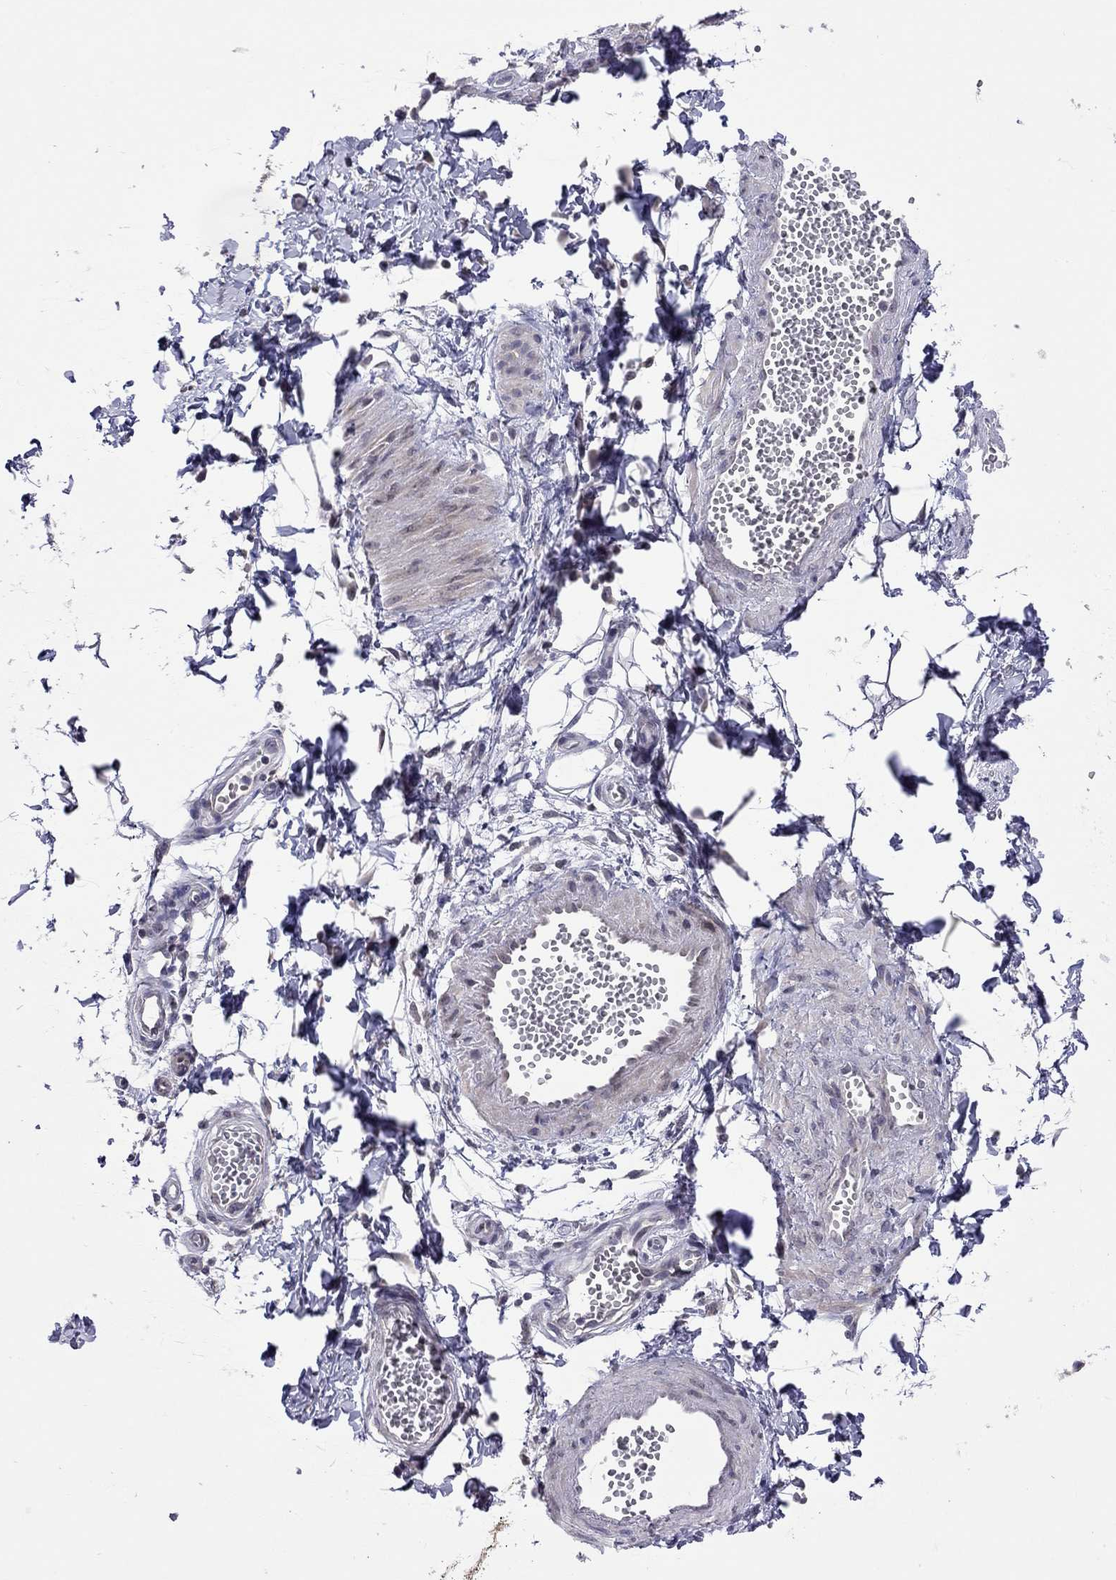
{"staining": {"intensity": "negative", "quantity": "none", "location": "none"}, "tissue": "adipose tissue", "cell_type": "Adipocytes", "image_type": "normal", "snomed": [{"axis": "morphology", "description": "Normal tissue, NOS"}, {"axis": "topography", "description": "Smooth muscle"}, {"axis": "topography", "description": "Peripheral nerve tissue"}], "caption": "The photomicrograph reveals no significant positivity in adipocytes of adipose tissue.", "gene": "HES5", "patient": {"sex": "male", "age": 22}}